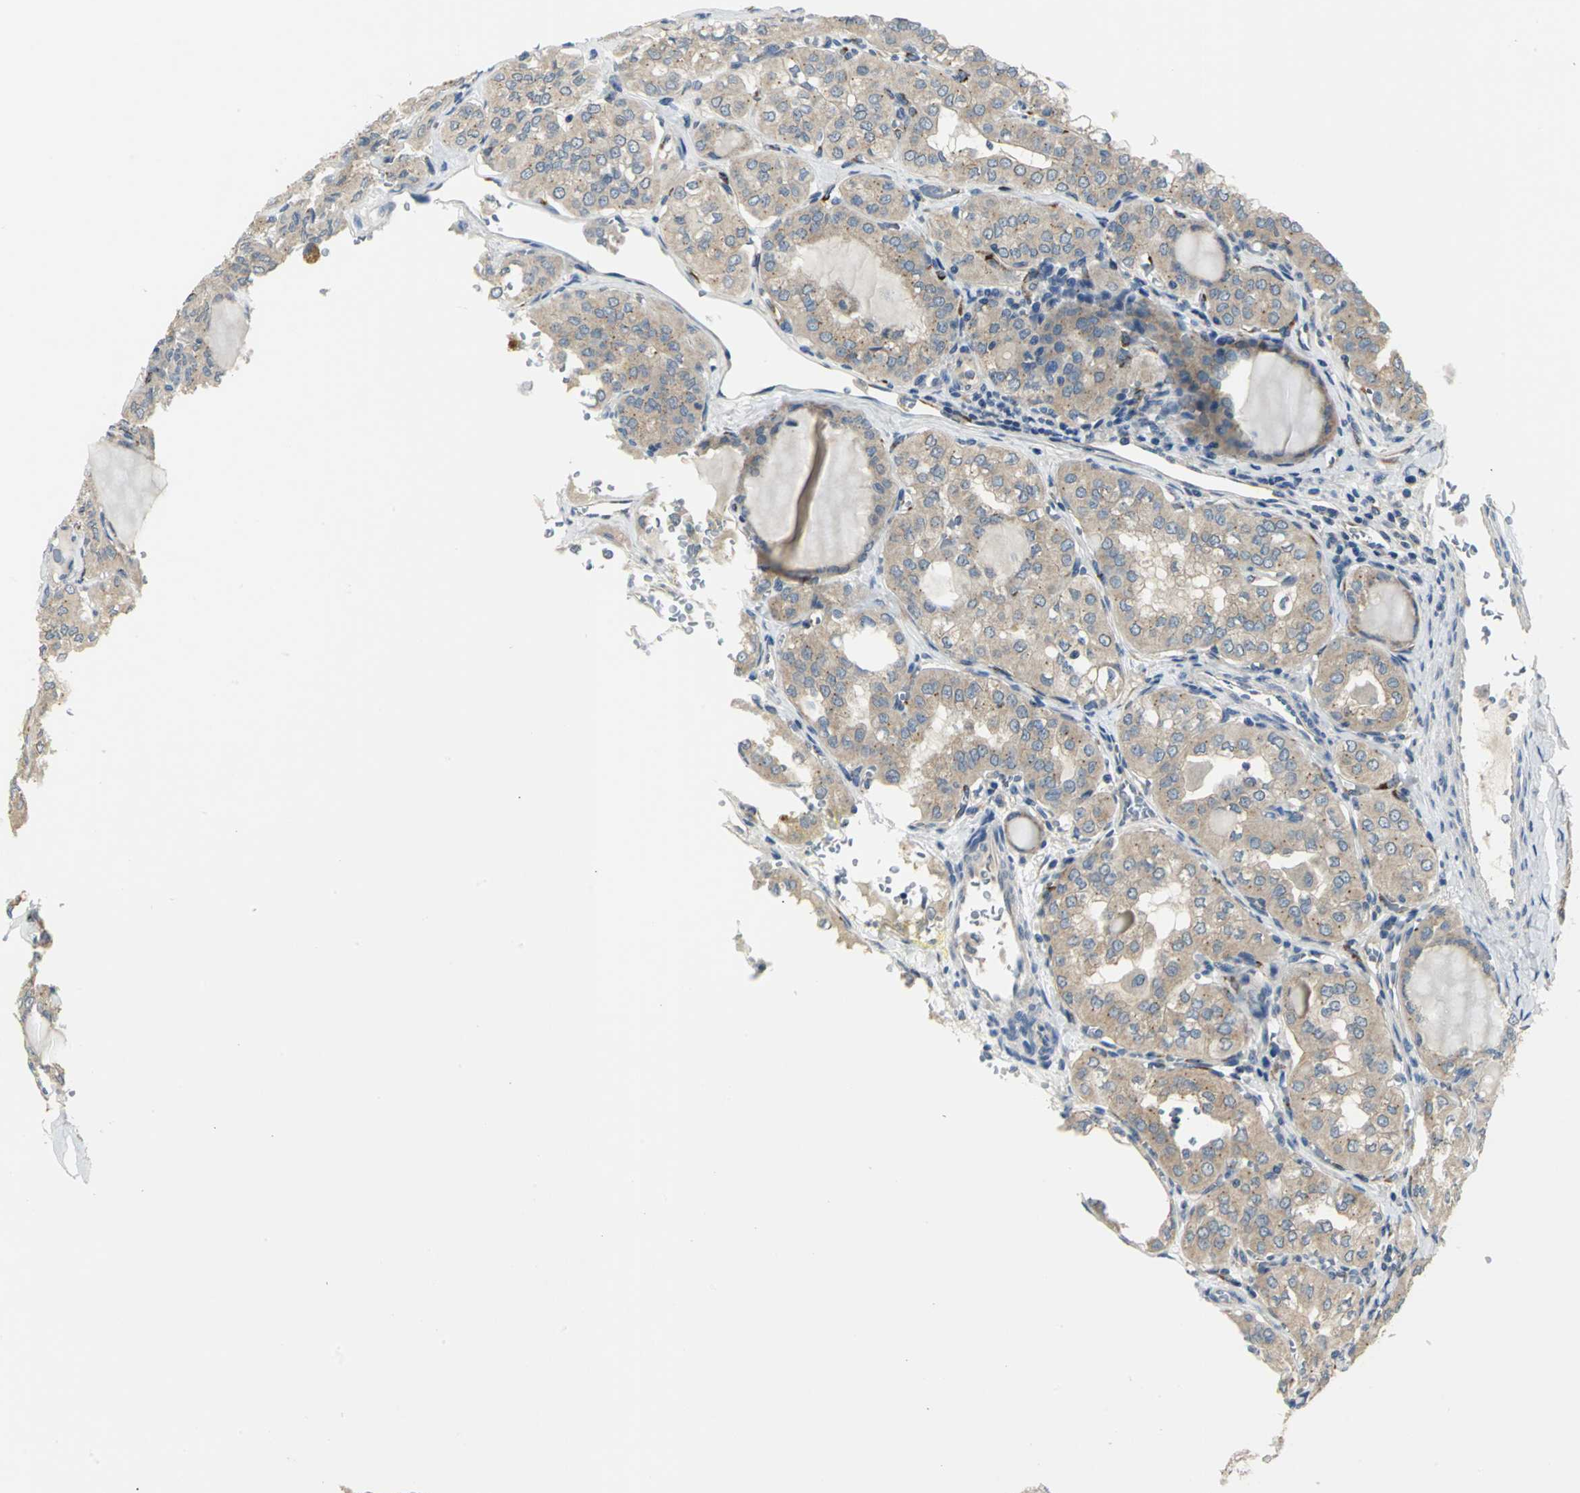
{"staining": {"intensity": "weak", "quantity": ">75%", "location": "cytoplasmic/membranous"}, "tissue": "thyroid cancer", "cell_type": "Tumor cells", "image_type": "cancer", "snomed": [{"axis": "morphology", "description": "Papillary adenocarcinoma, NOS"}, {"axis": "topography", "description": "Thyroid gland"}], "caption": "A micrograph showing weak cytoplasmic/membranous positivity in approximately >75% of tumor cells in thyroid cancer (papillary adenocarcinoma), as visualized by brown immunohistochemical staining.", "gene": "B3GNT2", "patient": {"sex": "male", "age": 20}}